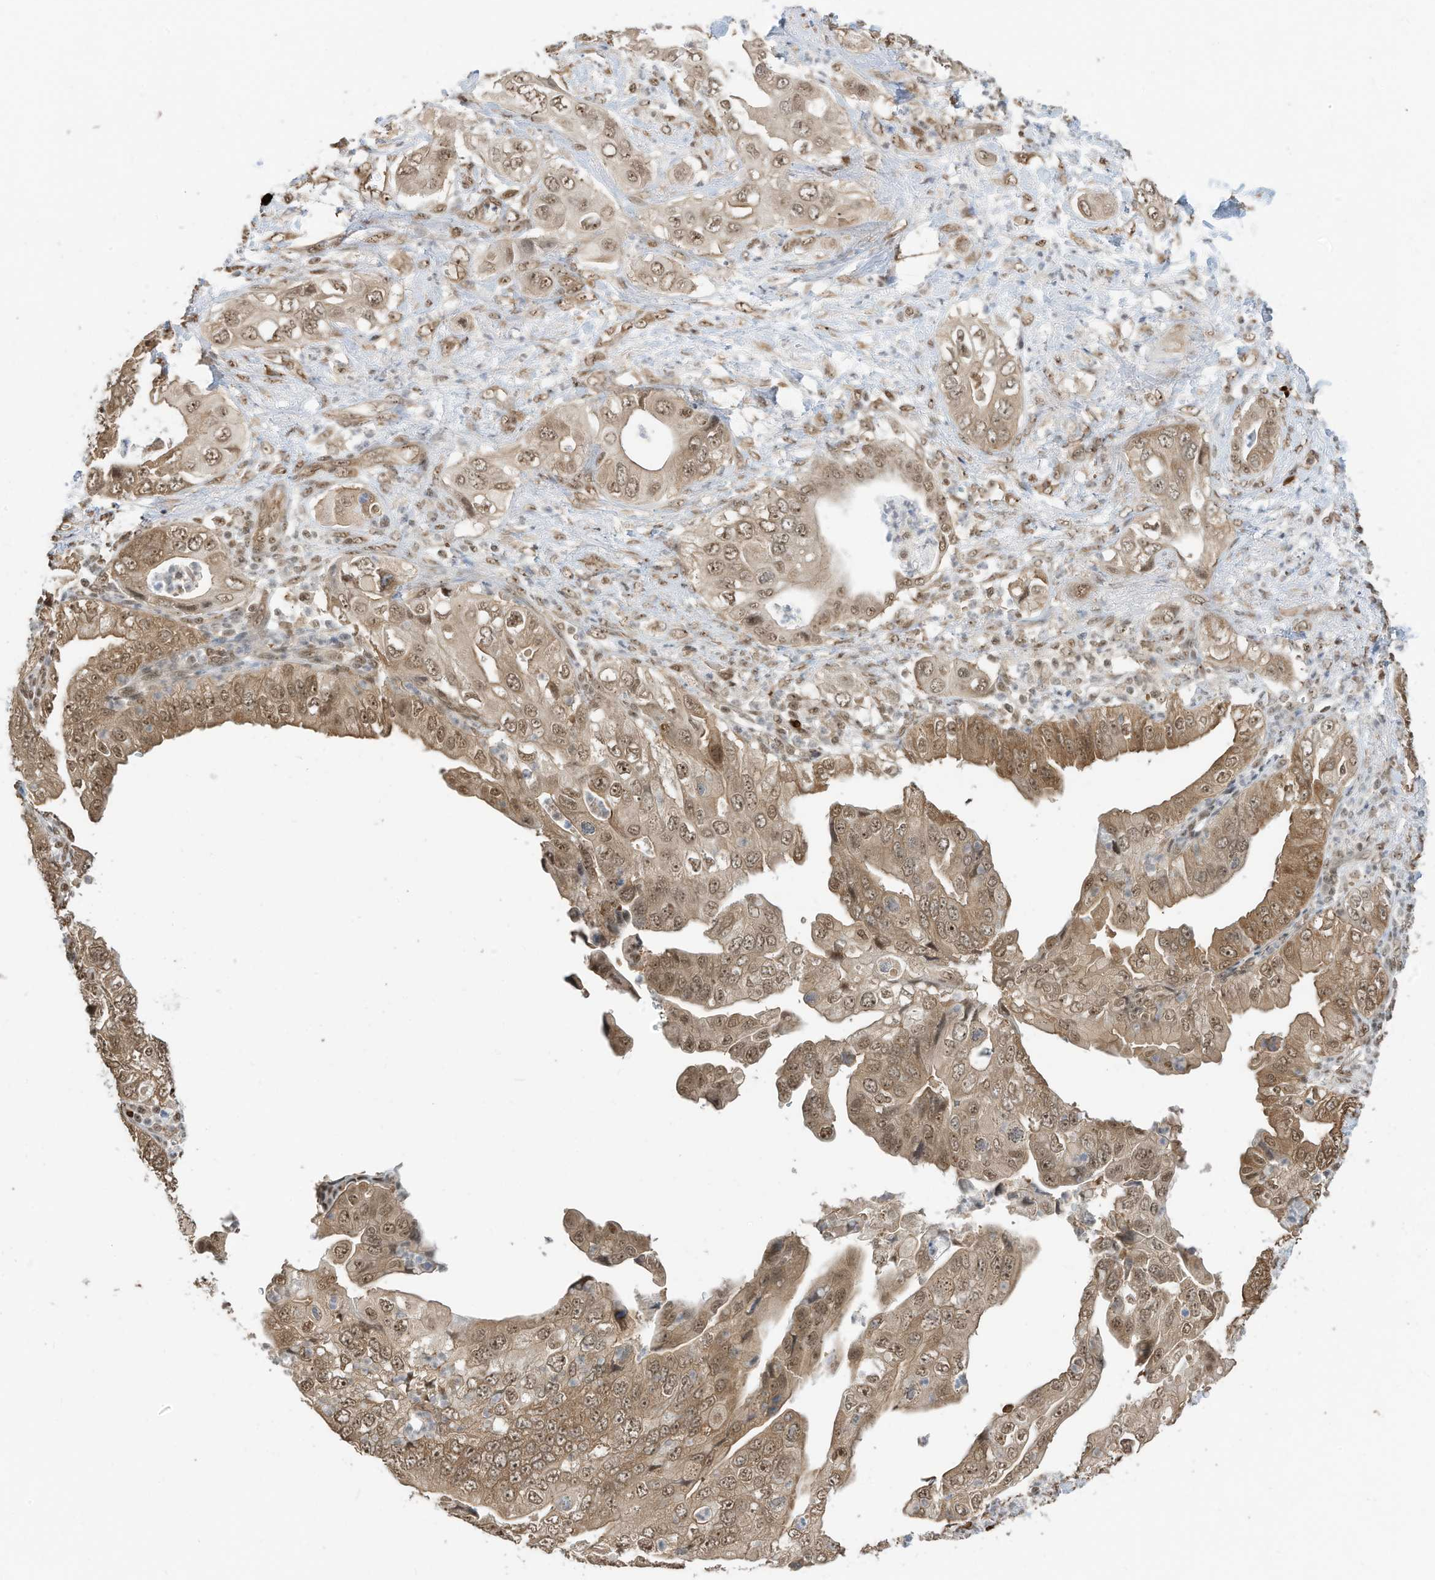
{"staining": {"intensity": "moderate", "quantity": ">75%", "location": "cytoplasmic/membranous,nuclear"}, "tissue": "pancreatic cancer", "cell_type": "Tumor cells", "image_type": "cancer", "snomed": [{"axis": "morphology", "description": "Adenocarcinoma, NOS"}, {"axis": "topography", "description": "Pancreas"}], "caption": "Human adenocarcinoma (pancreatic) stained for a protein (brown) exhibits moderate cytoplasmic/membranous and nuclear positive staining in about >75% of tumor cells.", "gene": "ZNF195", "patient": {"sex": "female", "age": 78}}